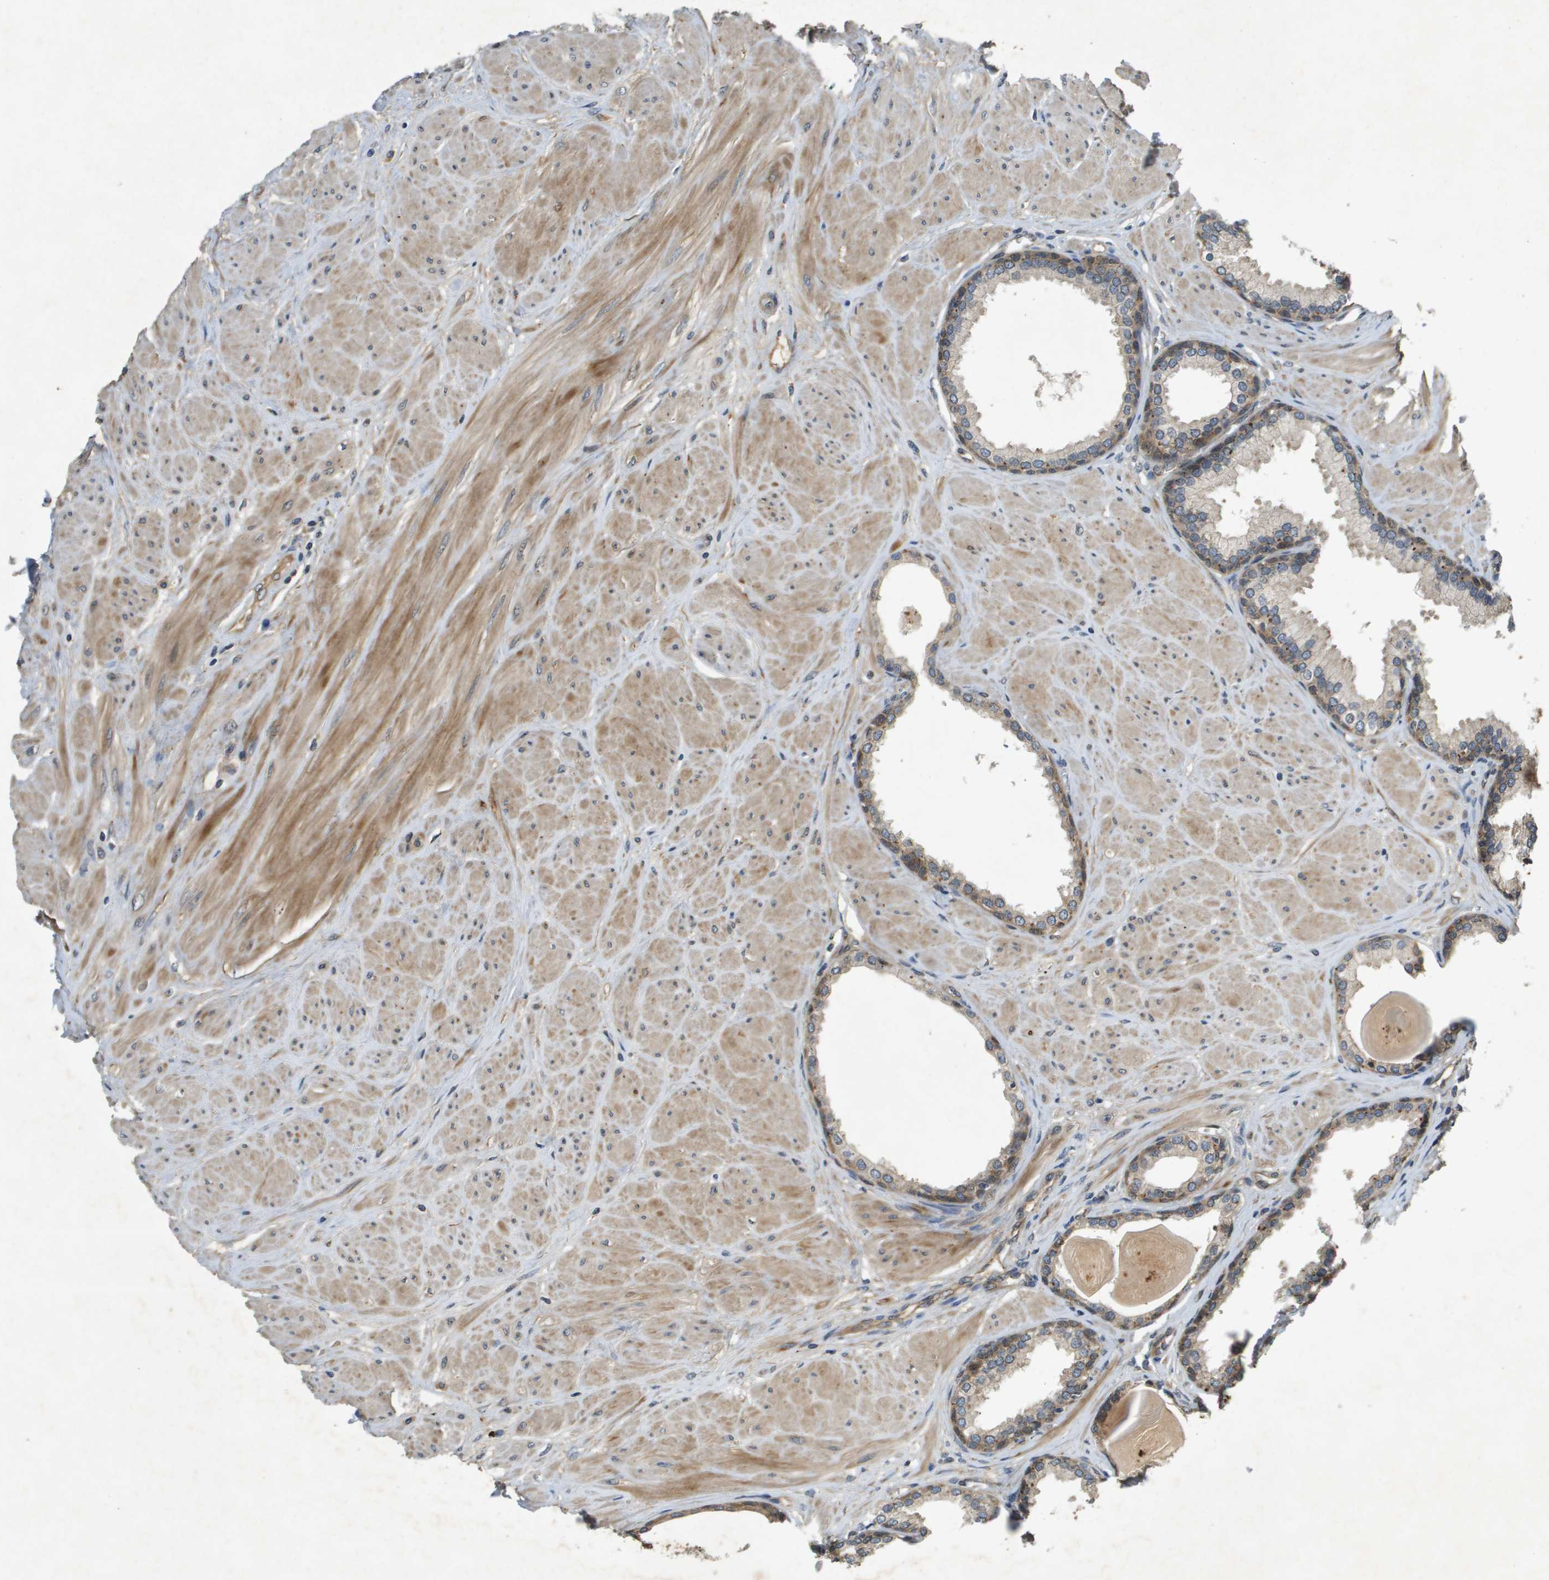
{"staining": {"intensity": "weak", "quantity": ">75%", "location": "cytoplasmic/membranous"}, "tissue": "prostate", "cell_type": "Glandular cells", "image_type": "normal", "snomed": [{"axis": "morphology", "description": "Normal tissue, NOS"}, {"axis": "topography", "description": "Prostate"}], "caption": "Prostate stained with a brown dye exhibits weak cytoplasmic/membranous positive expression in approximately >75% of glandular cells.", "gene": "PGAP3", "patient": {"sex": "male", "age": 51}}